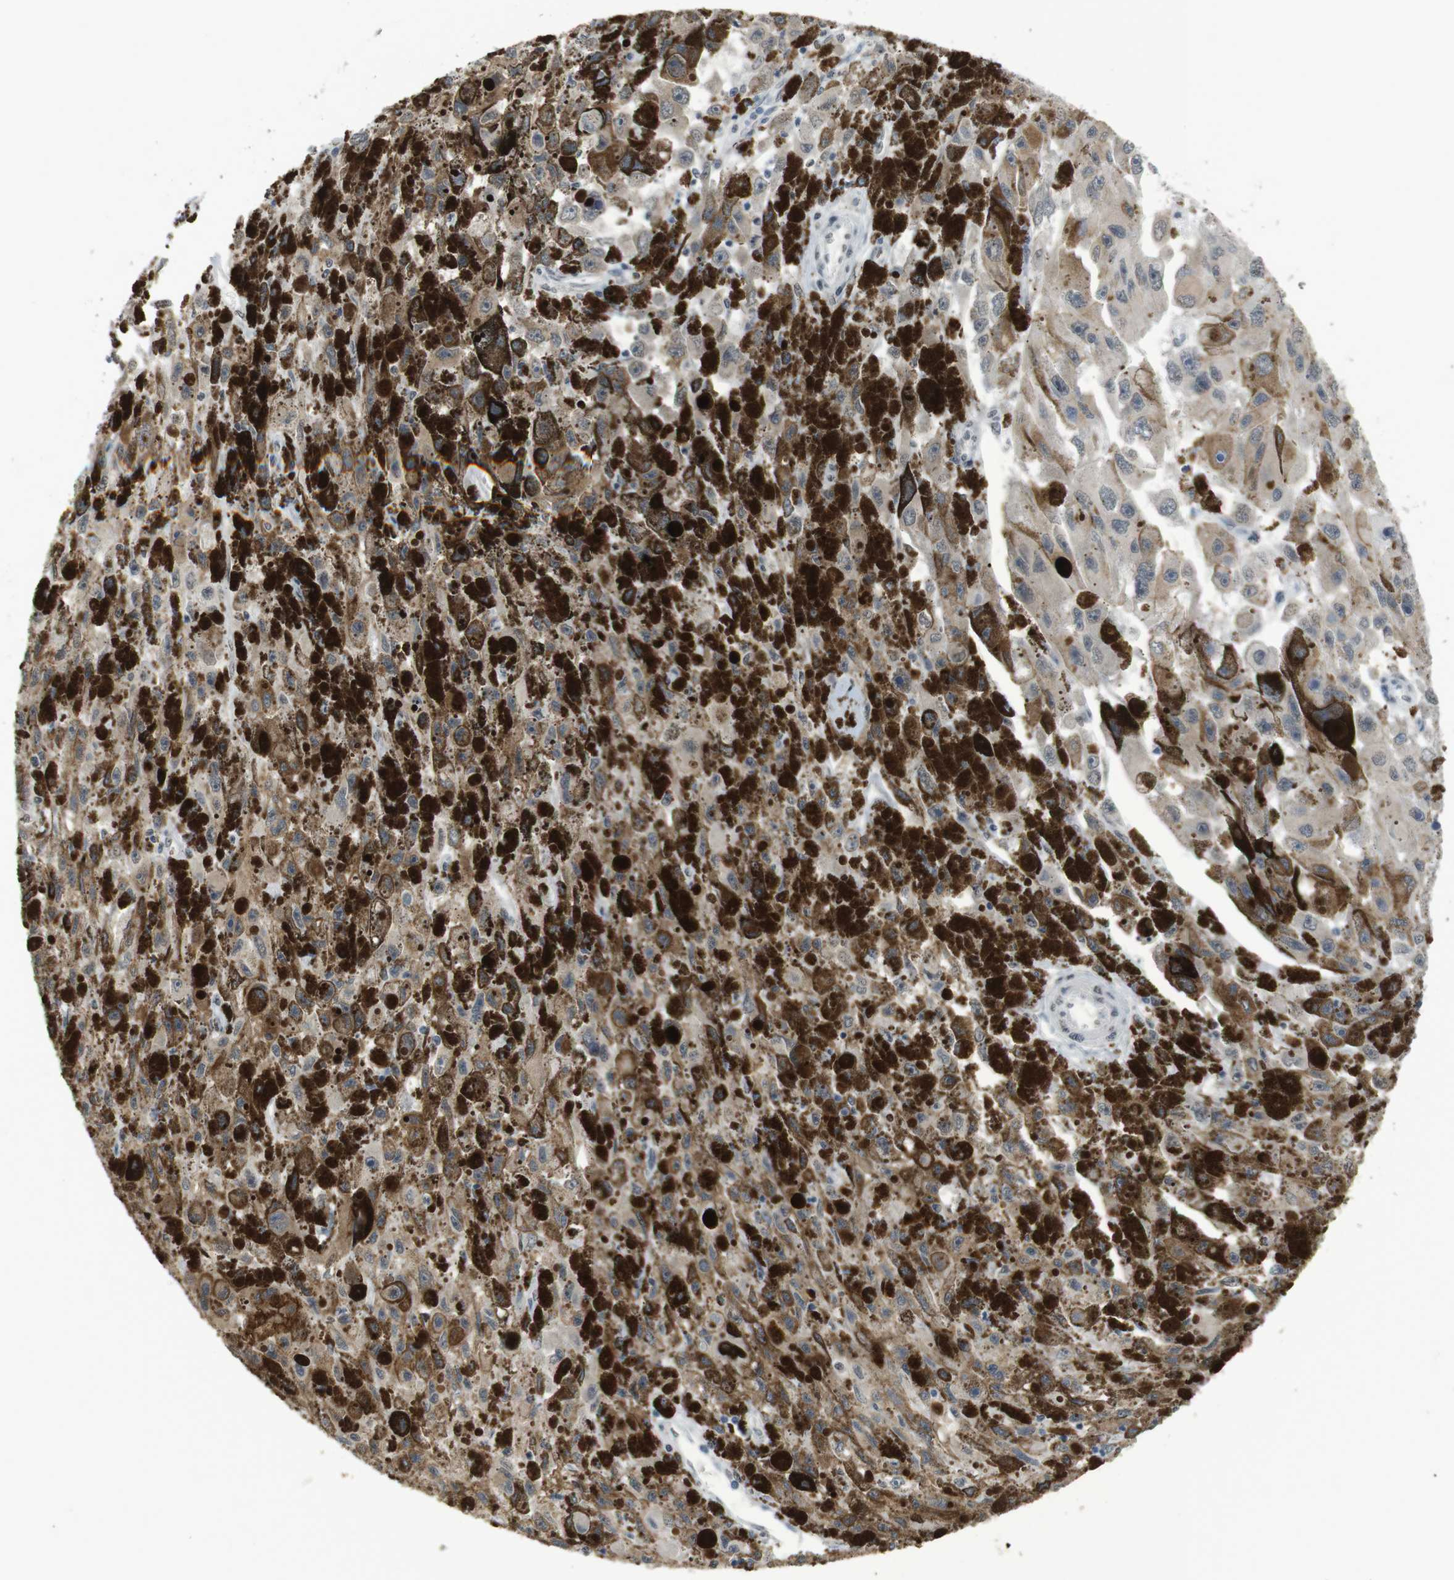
{"staining": {"intensity": "weak", "quantity": "25%-75%", "location": "cytoplasmic/membranous"}, "tissue": "melanoma", "cell_type": "Tumor cells", "image_type": "cancer", "snomed": [{"axis": "morphology", "description": "Malignant melanoma, NOS"}, {"axis": "topography", "description": "Skin"}], "caption": "IHC photomicrograph of human malignant melanoma stained for a protein (brown), which exhibits low levels of weak cytoplasmic/membranous expression in about 25%-75% of tumor cells.", "gene": "FZD10", "patient": {"sex": "female", "age": 104}}